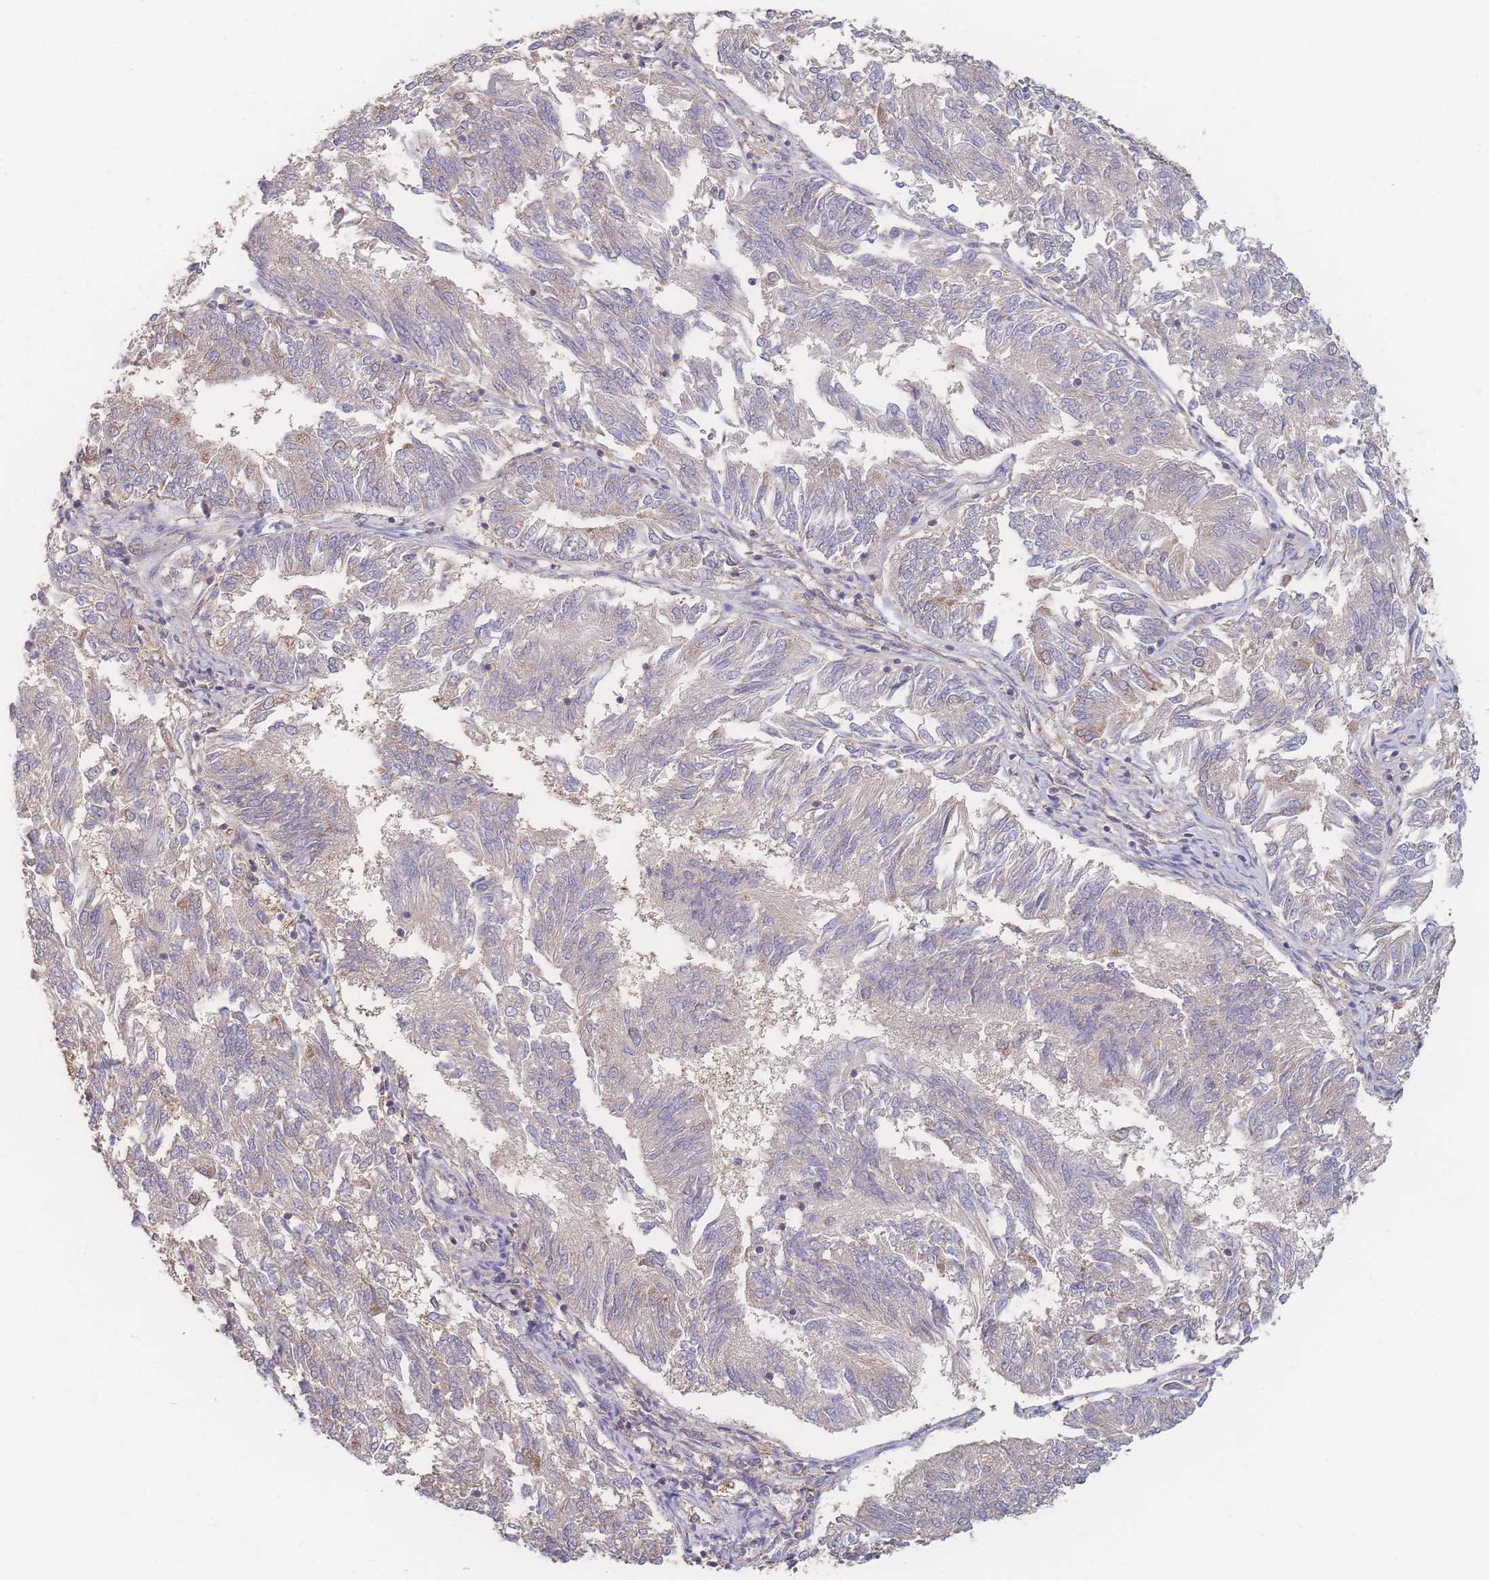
{"staining": {"intensity": "weak", "quantity": "<25%", "location": "cytoplasmic/membranous"}, "tissue": "endometrial cancer", "cell_type": "Tumor cells", "image_type": "cancer", "snomed": [{"axis": "morphology", "description": "Adenocarcinoma, NOS"}, {"axis": "topography", "description": "Endometrium"}], "caption": "The micrograph demonstrates no significant positivity in tumor cells of endometrial cancer. The staining is performed using DAB (3,3'-diaminobenzidine) brown chromogen with nuclei counter-stained in using hematoxylin.", "gene": "GIPR", "patient": {"sex": "female", "age": 58}}